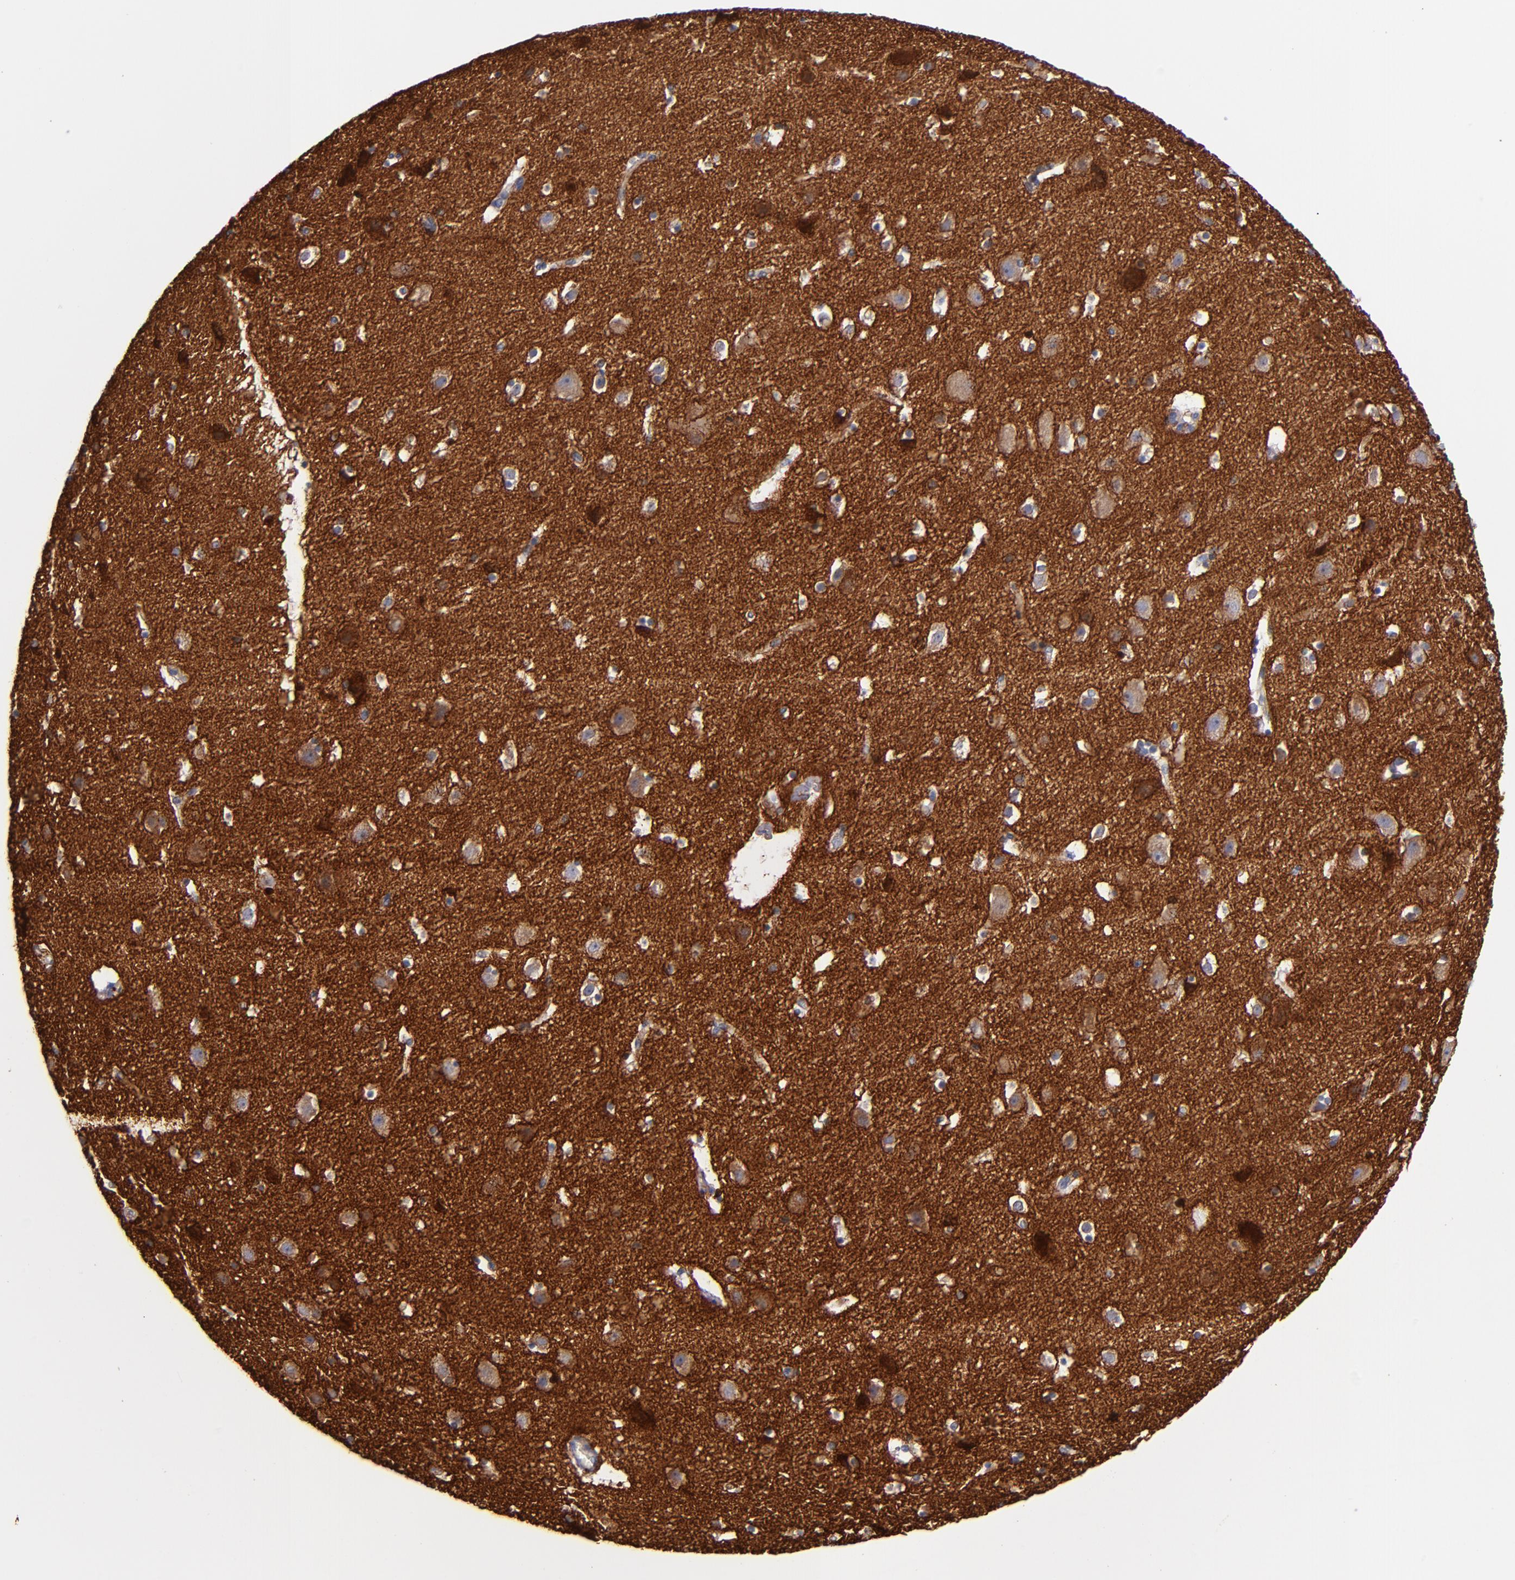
{"staining": {"intensity": "negative", "quantity": "none", "location": "none"}, "tissue": "cerebral cortex", "cell_type": "Endothelial cells", "image_type": "normal", "snomed": [{"axis": "morphology", "description": "Normal tissue, NOS"}, {"axis": "topography", "description": "Cerebral cortex"}], "caption": "Immunohistochemistry (IHC) photomicrograph of normal cerebral cortex stained for a protein (brown), which reveals no expression in endothelial cells.", "gene": "CNTNAP2", "patient": {"sex": "male", "age": 45}}